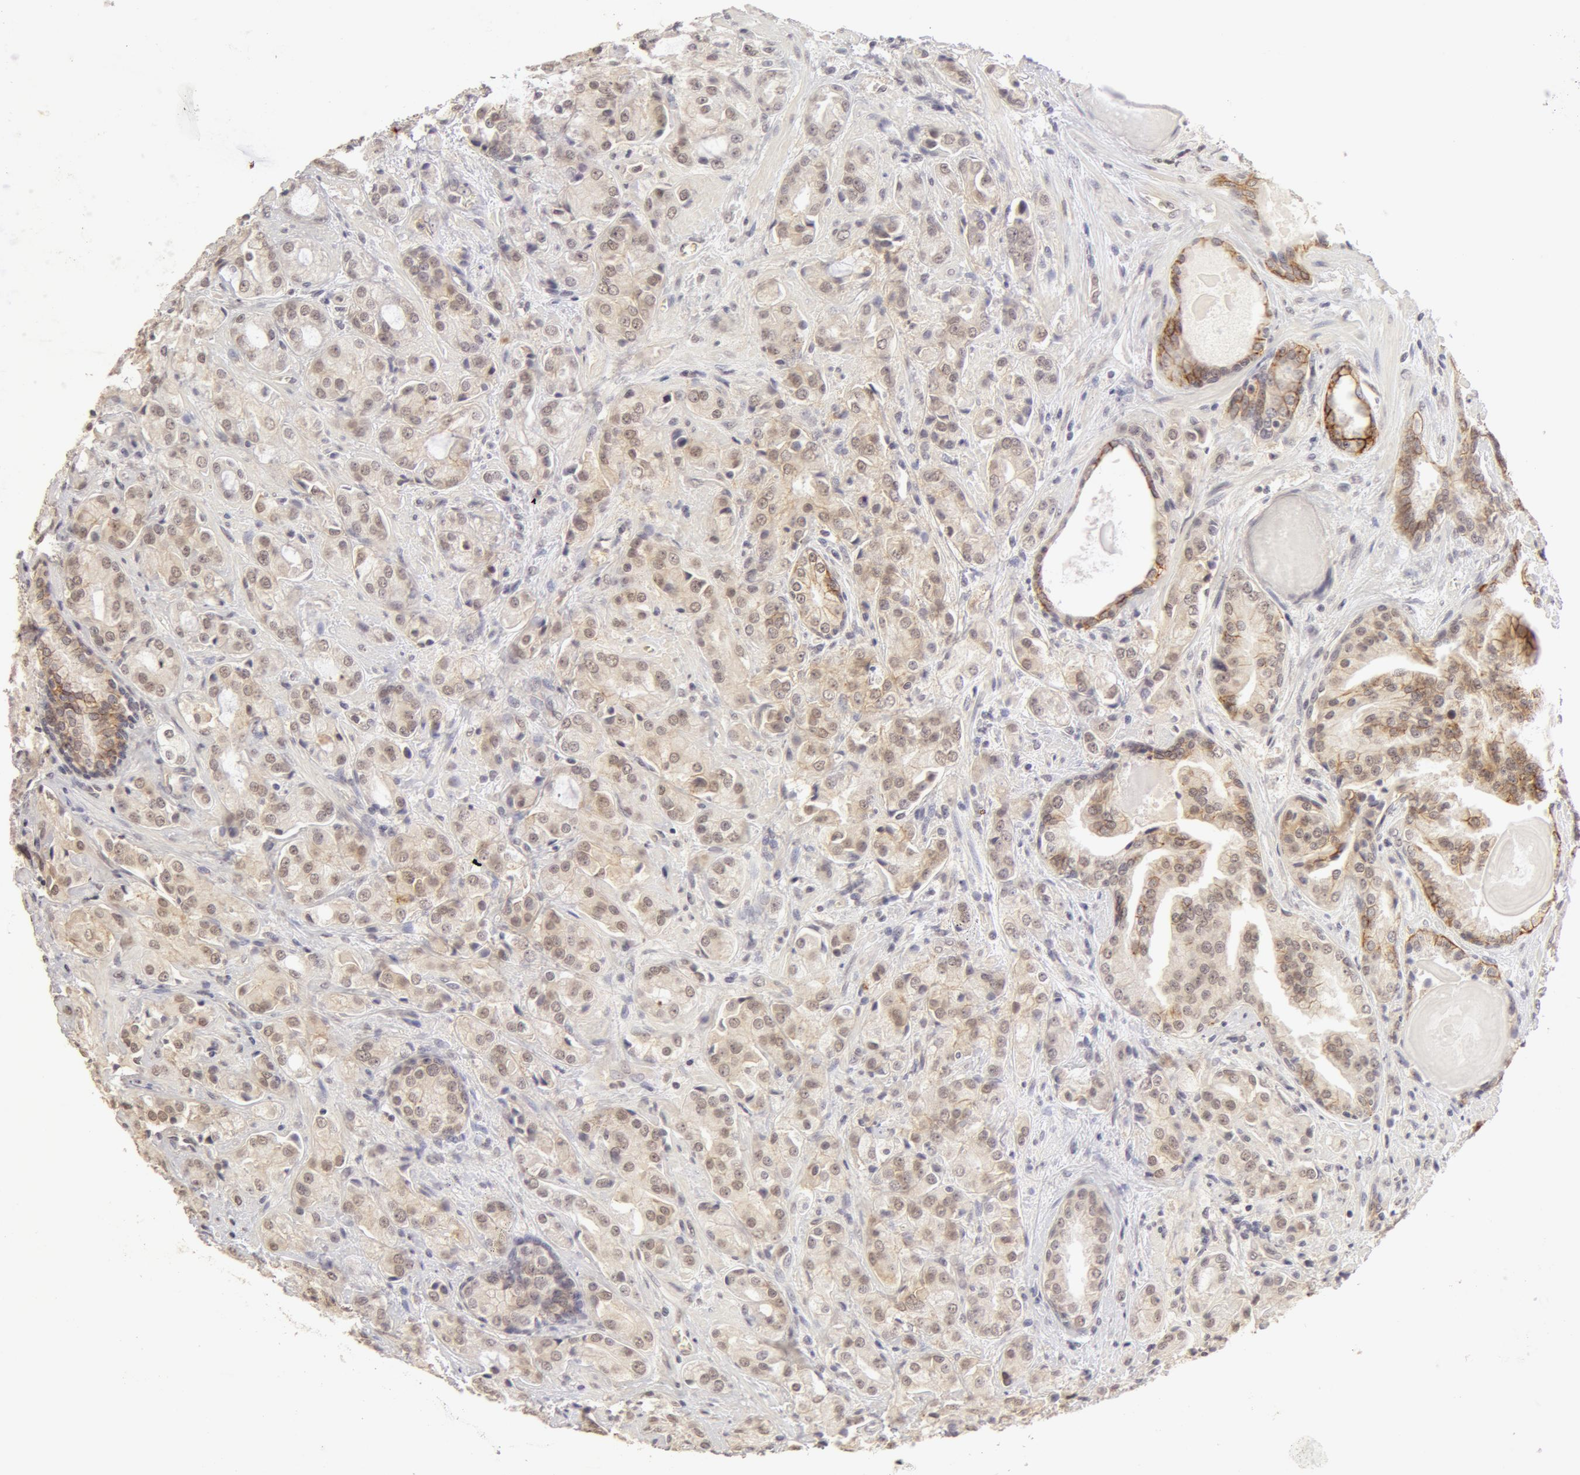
{"staining": {"intensity": "moderate", "quantity": ">75%", "location": "cytoplasmic/membranous"}, "tissue": "prostate cancer", "cell_type": "Tumor cells", "image_type": "cancer", "snomed": [{"axis": "morphology", "description": "Adenocarcinoma, Medium grade"}, {"axis": "topography", "description": "Prostate"}], "caption": "A brown stain labels moderate cytoplasmic/membranous expression of a protein in human prostate cancer (medium-grade adenocarcinoma) tumor cells. (DAB (3,3'-diaminobenzidine) IHC, brown staining for protein, blue staining for nuclei).", "gene": "ADAM10", "patient": {"sex": "male", "age": 70}}